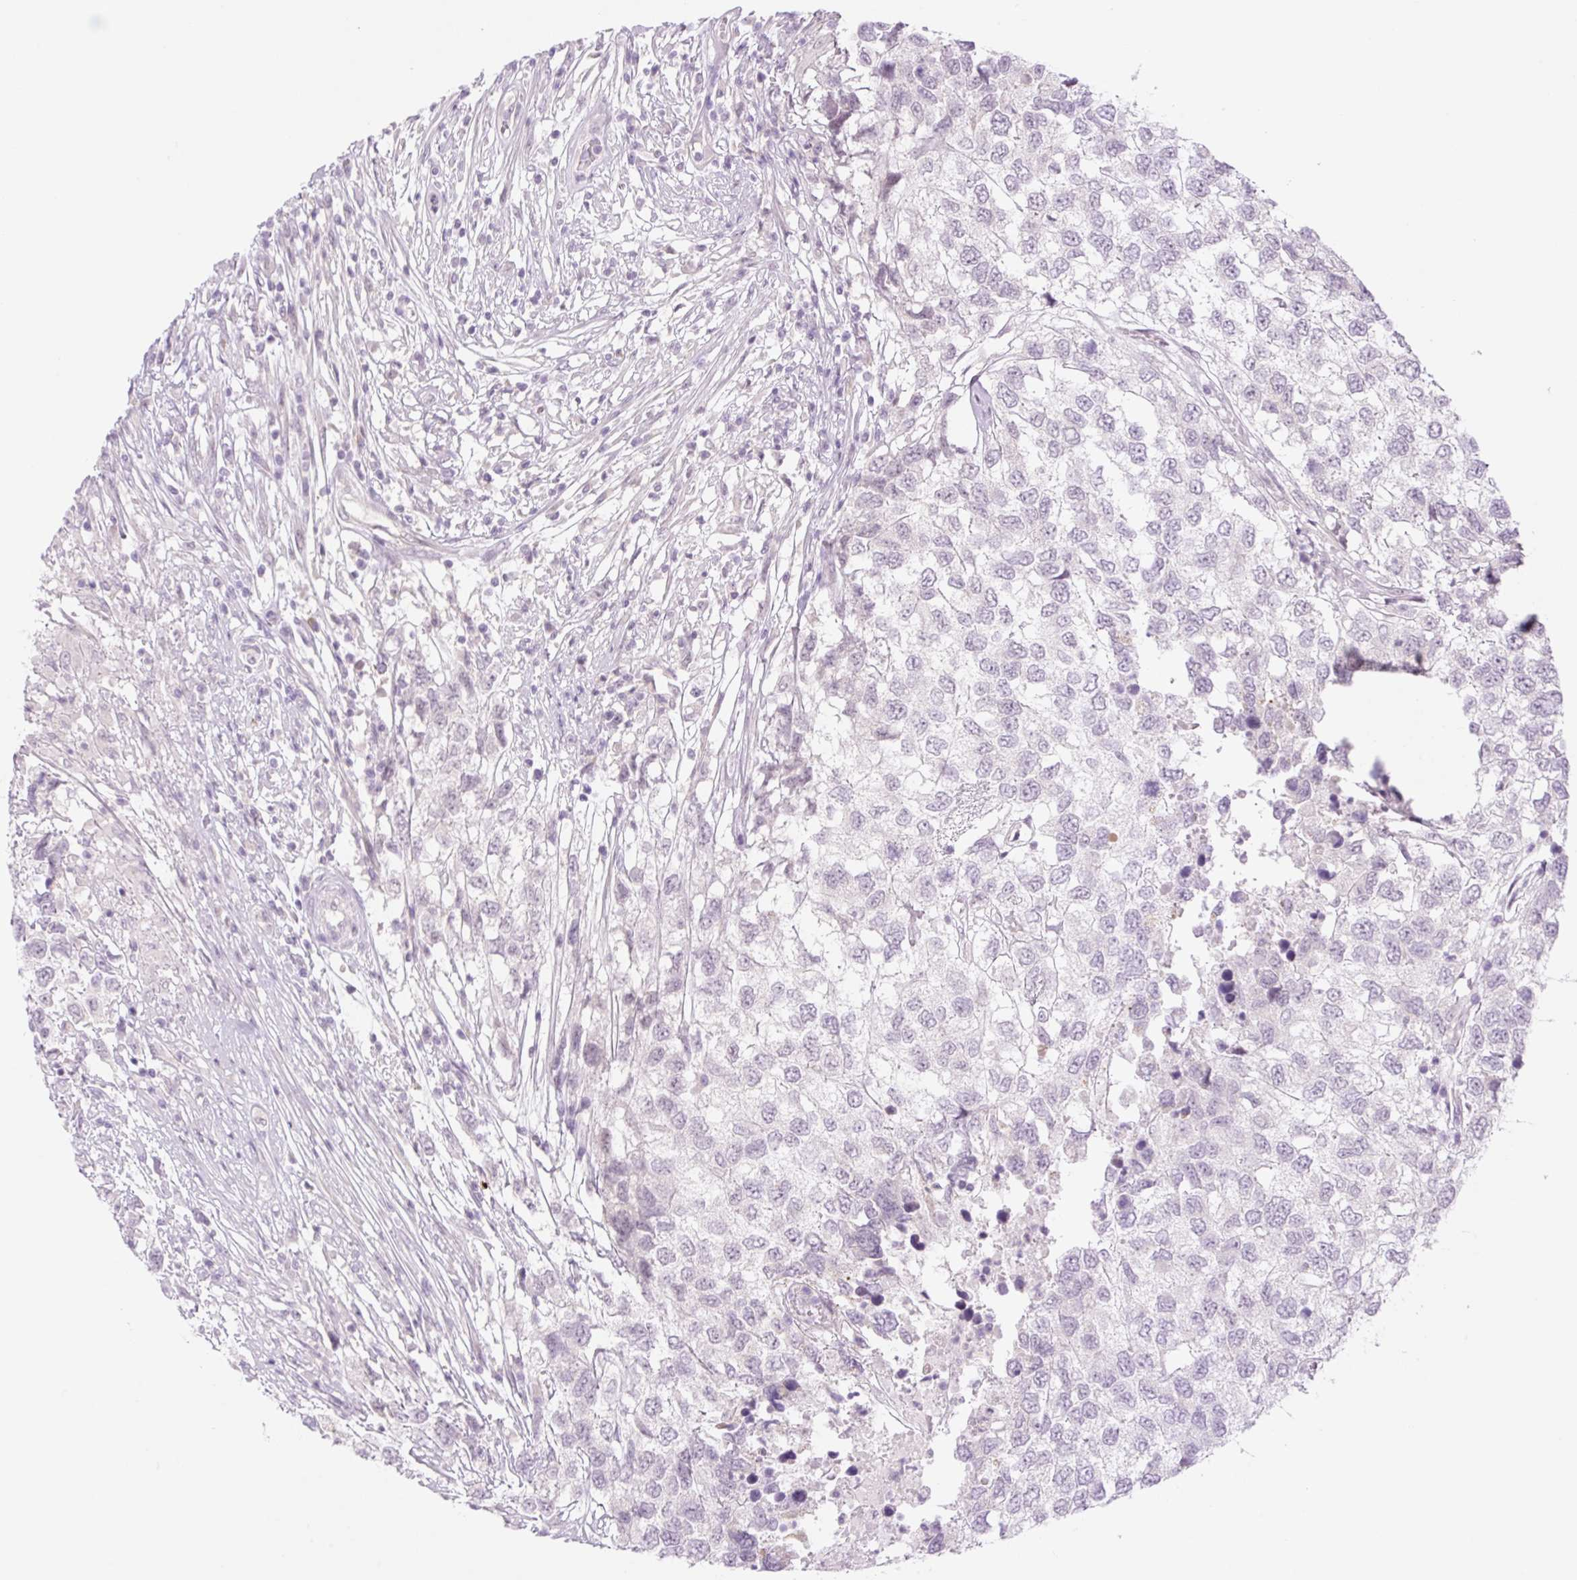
{"staining": {"intensity": "weak", "quantity": "<25%", "location": "nuclear"}, "tissue": "testis cancer", "cell_type": "Tumor cells", "image_type": "cancer", "snomed": [{"axis": "morphology", "description": "Carcinoma, Embryonal, NOS"}, {"axis": "topography", "description": "Testis"}], "caption": "Immunohistochemistry (IHC) image of testis cancer (embryonal carcinoma) stained for a protein (brown), which reveals no staining in tumor cells. The staining is performed using DAB brown chromogen with nuclei counter-stained in using hematoxylin.", "gene": "SPRYD4", "patient": {"sex": "male", "age": 83}}